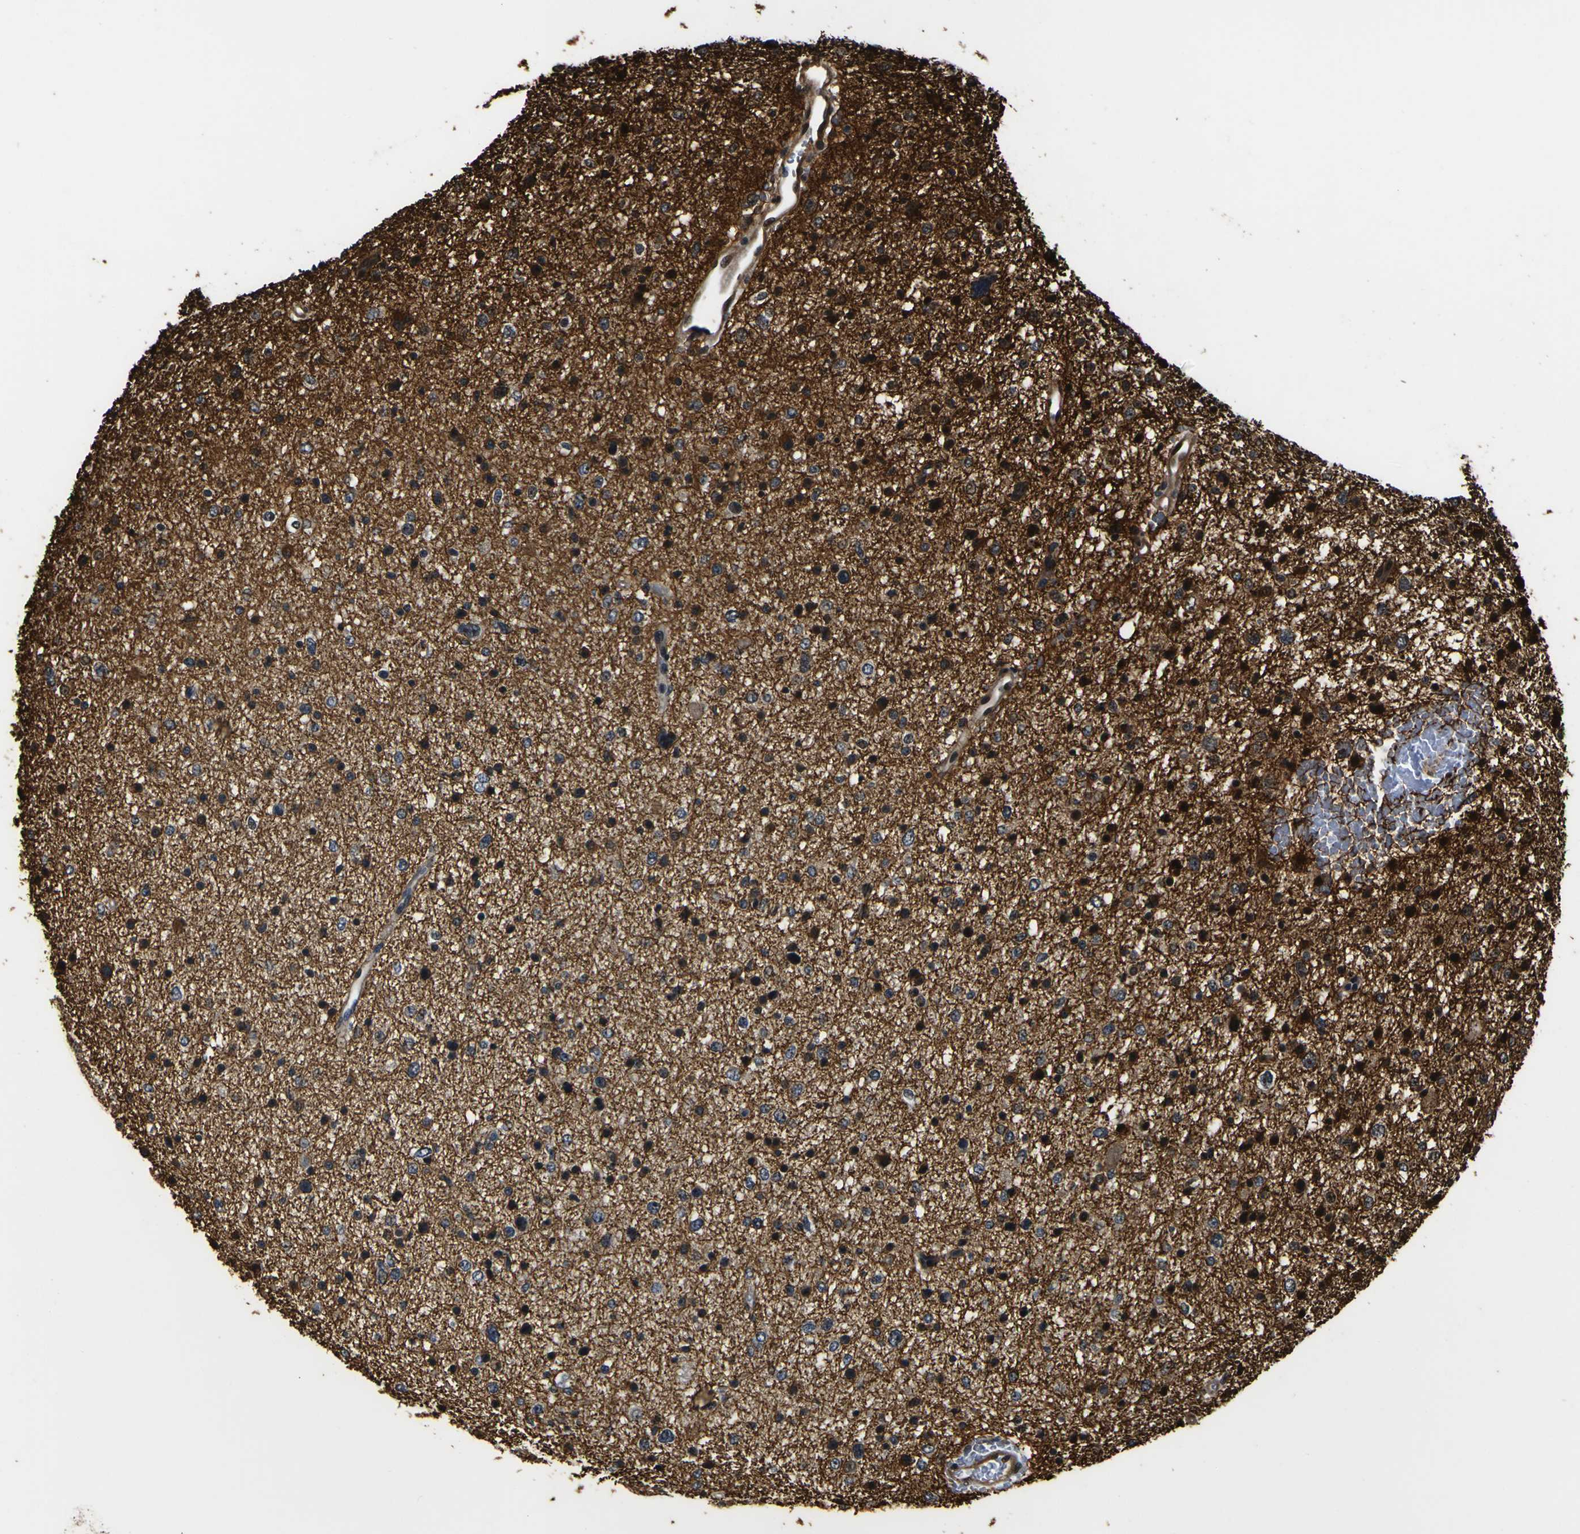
{"staining": {"intensity": "strong", "quantity": "25%-75%", "location": "cytoplasmic/membranous,nuclear"}, "tissue": "glioma", "cell_type": "Tumor cells", "image_type": "cancer", "snomed": [{"axis": "morphology", "description": "Glioma, malignant, Low grade"}, {"axis": "topography", "description": "Brain"}], "caption": "Immunohistochemical staining of human glioma exhibits high levels of strong cytoplasmic/membranous and nuclear protein expression in about 25%-75% of tumor cells. The protein is stained brown, and the nuclei are stained in blue (DAB IHC with brightfield microscopy, high magnification).", "gene": "LRP4", "patient": {"sex": "female", "age": 37}}